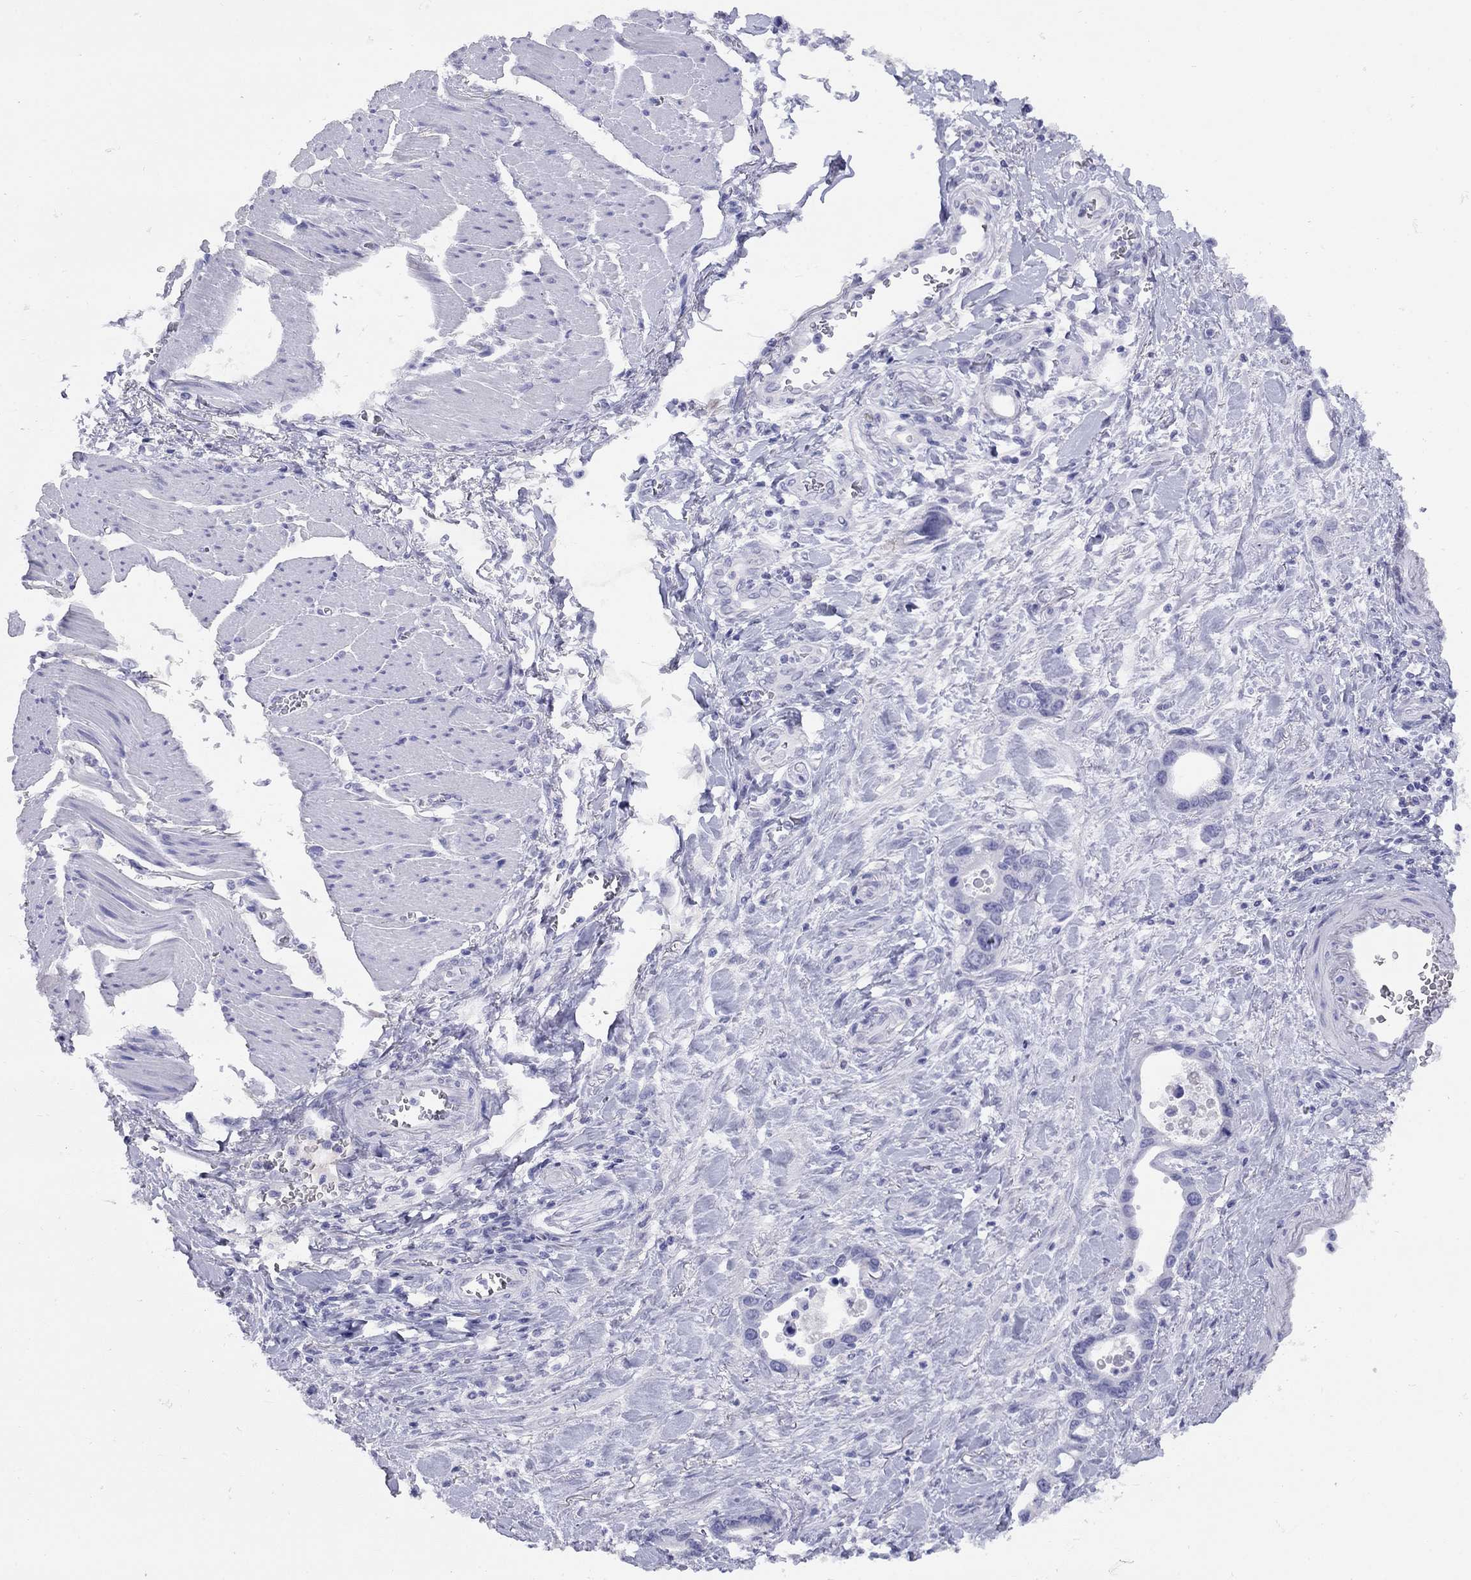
{"staining": {"intensity": "negative", "quantity": "none", "location": "none"}, "tissue": "stomach cancer", "cell_type": "Tumor cells", "image_type": "cancer", "snomed": [{"axis": "morphology", "description": "Normal tissue, NOS"}, {"axis": "morphology", "description": "Adenocarcinoma, NOS"}, {"axis": "topography", "description": "Esophagus"}, {"axis": "topography", "description": "Stomach, upper"}], "caption": "Immunohistochemistry (IHC) image of stomach cancer stained for a protein (brown), which displays no staining in tumor cells. (DAB IHC, high magnification).", "gene": "GRIA2", "patient": {"sex": "male", "age": 74}}